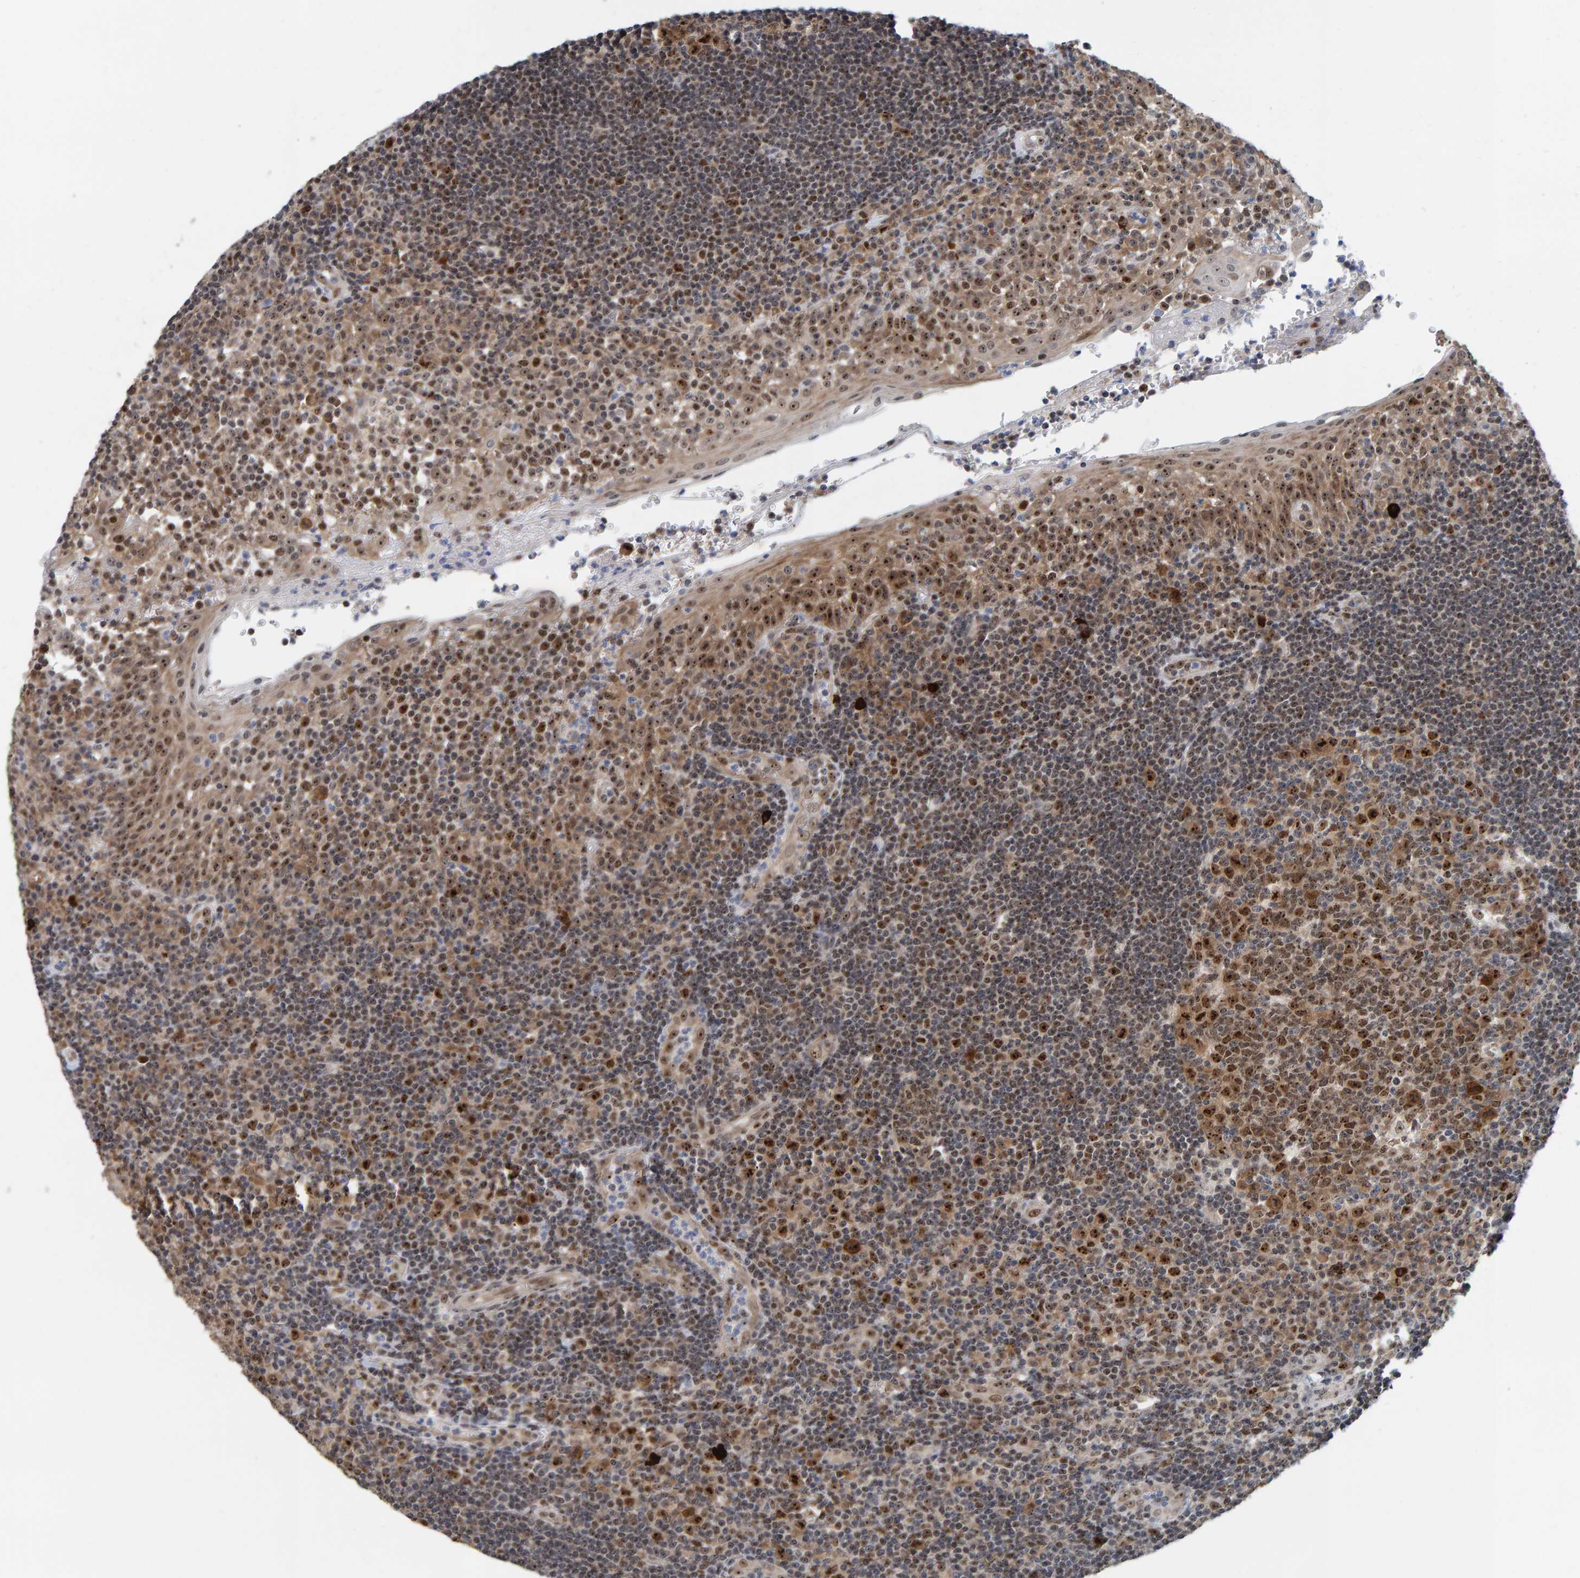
{"staining": {"intensity": "moderate", "quantity": ">75%", "location": "nuclear"}, "tissue": "tonsil", "cell_type": "Germinal center cells", "image_type": "normal", "snomed": [{"axis": "morphology", "description": "Normal tissue, NOS"}, {"axis": "topography", "description": "Tonsil"}], "caption": "Tonsil stained with IHC shows moderate nuclear expression in about >75% of germinal center cells. (DAB = brown stain, brightfield microscopy at high magnification).", "gene": "POLR1E", "patient": {"sex": "female", "age": 40}}